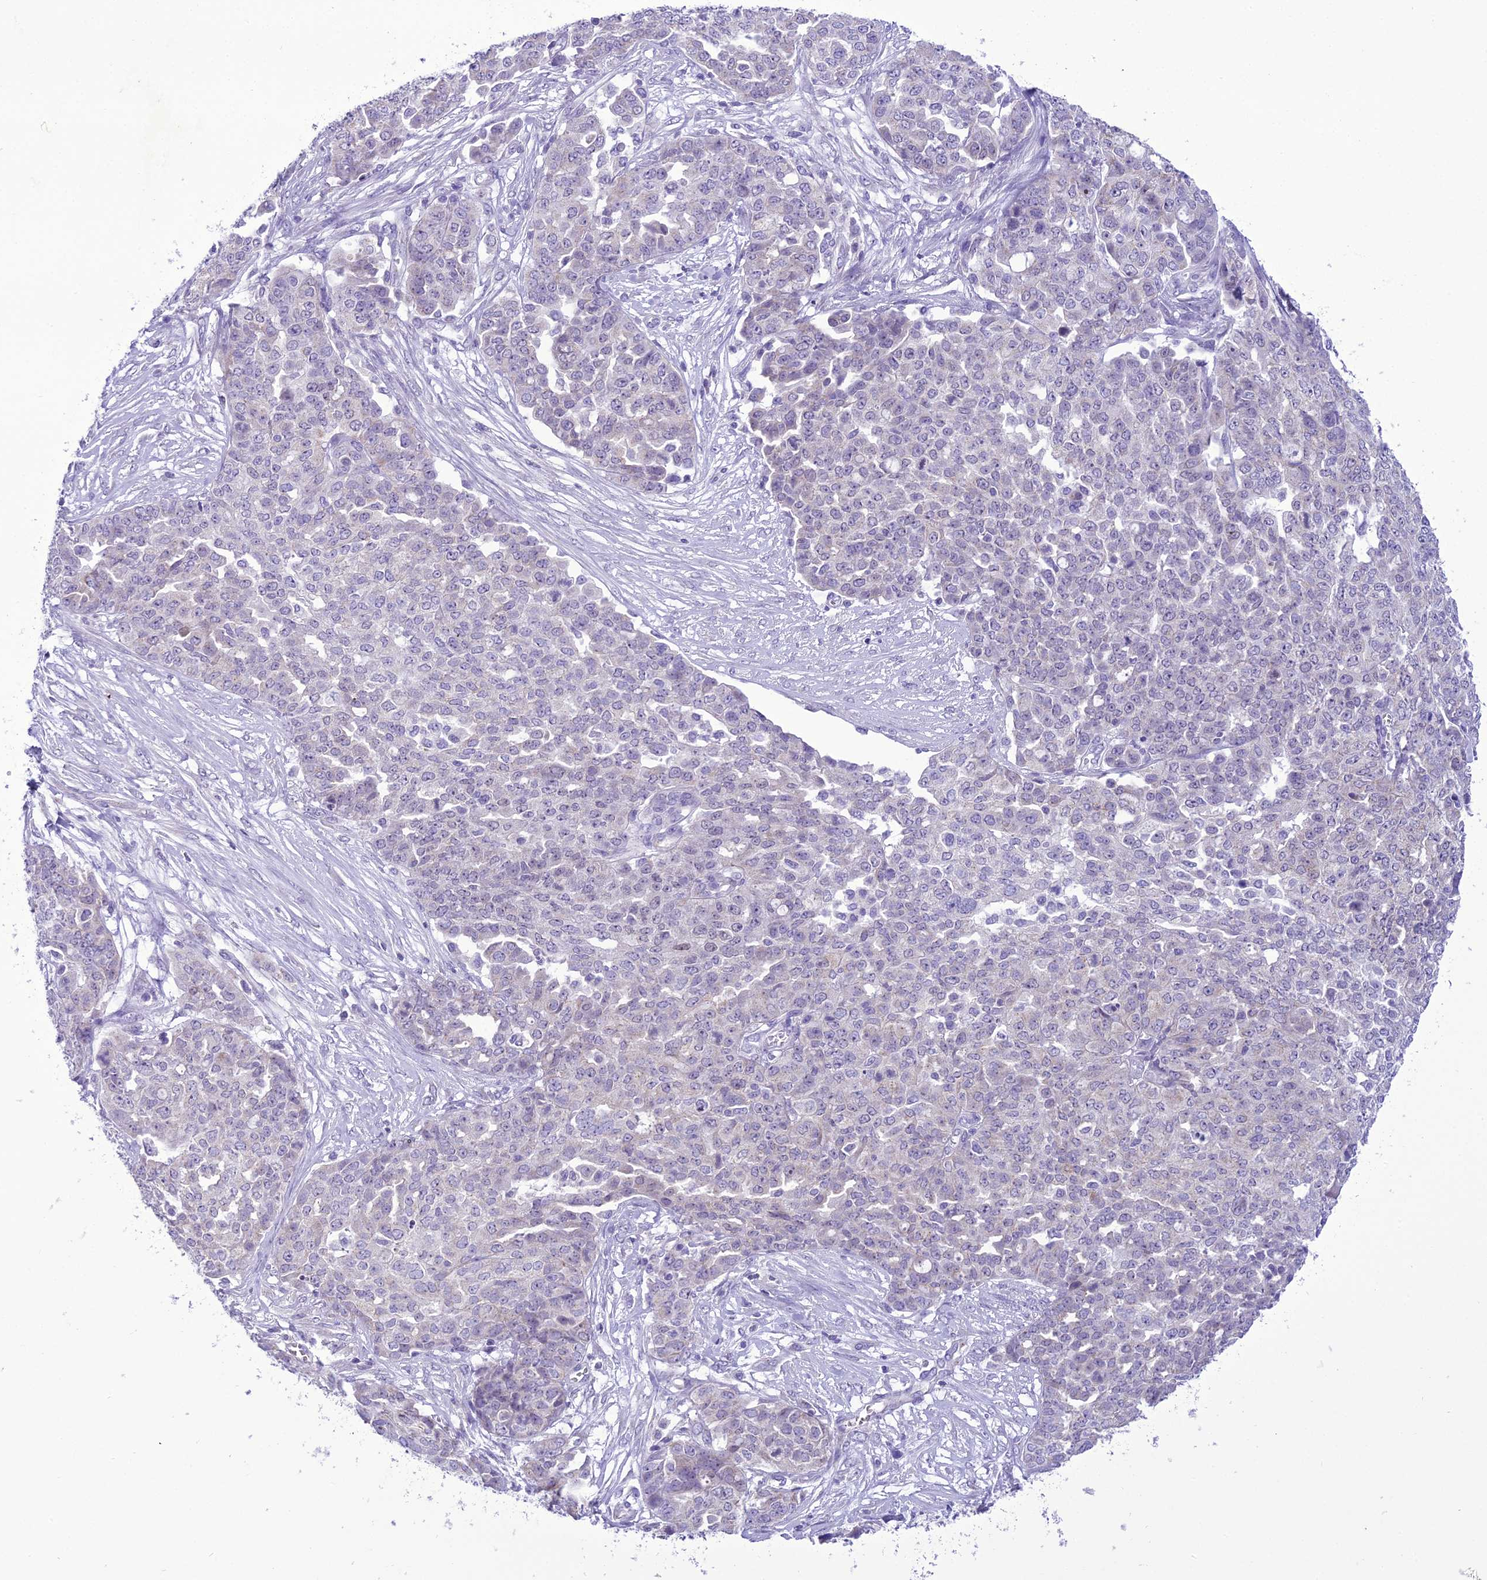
{"staining": {"intensity": "negative", "quantity": "none", "location": "none"}, "tissue": "ovarian cancer", "cell_type": "Tumor cells", "image_type": "cancer", "snomed": [{"axis": "morphology", "description": "Cystadenocarcinoma, serous, NOS"}, {"axis": "topography", "description": "Soft tissue"}, {"axis": "topography", "description": "Ovary"}], "caption": "This histopathology image is of ovarian cancer stained with immunohistochemistry (IHC) to label a protein in brown with the nuclei are counter-stained blue. There is no positivity in tumor cells. (Stains: DAB (3,3'-diaminobenzidine) immunohistochemistry (IHC) with hematoxylin counter stain, Microscopy: brightfield microscopy at high magnification).", "gene": "B9D2", "patient": {"sex": "female", "age": 57}}